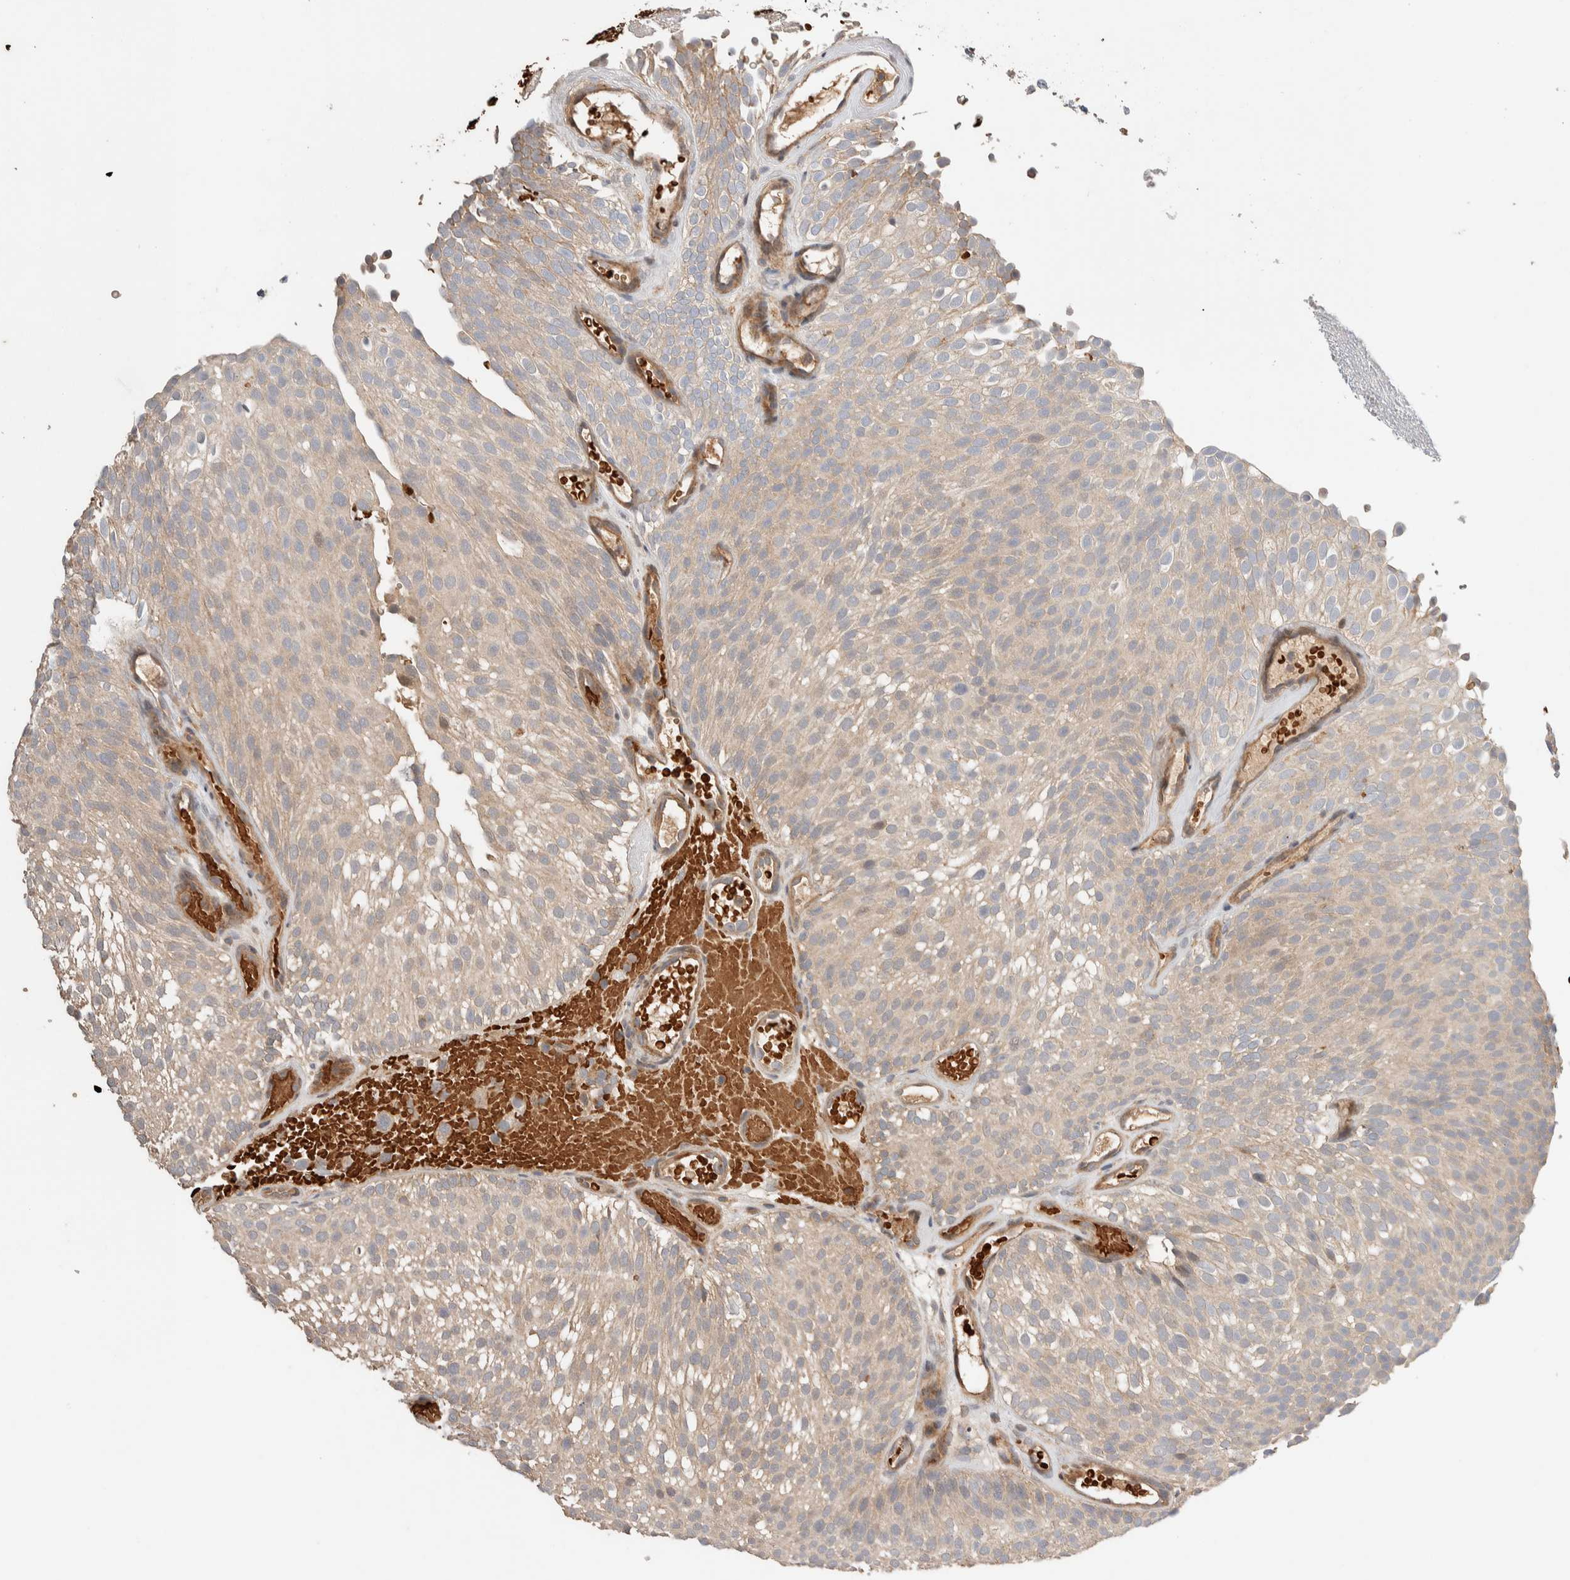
{"staining": {"intensity": "weak", "quantity": ">75%", "location": "cytoplasmic/membranous"}, "tissue": "urothelial cancer", "cell_type": "Tumor cells", "image_type": "cancer", "snomed": [{"axis": "morphology", "description": "Urothelial carcinoma, Low grade"}, {"axis": "topography", "description": "Urinary bladder"}], "caption": "The histopathology image reveals a brown stain indicating the presence of a protein in the cytoplasmic/membranous of tumor cells in urothelial cancer.", "gene": "WDR91", "patient": {"sex": "male", "age": 78}}